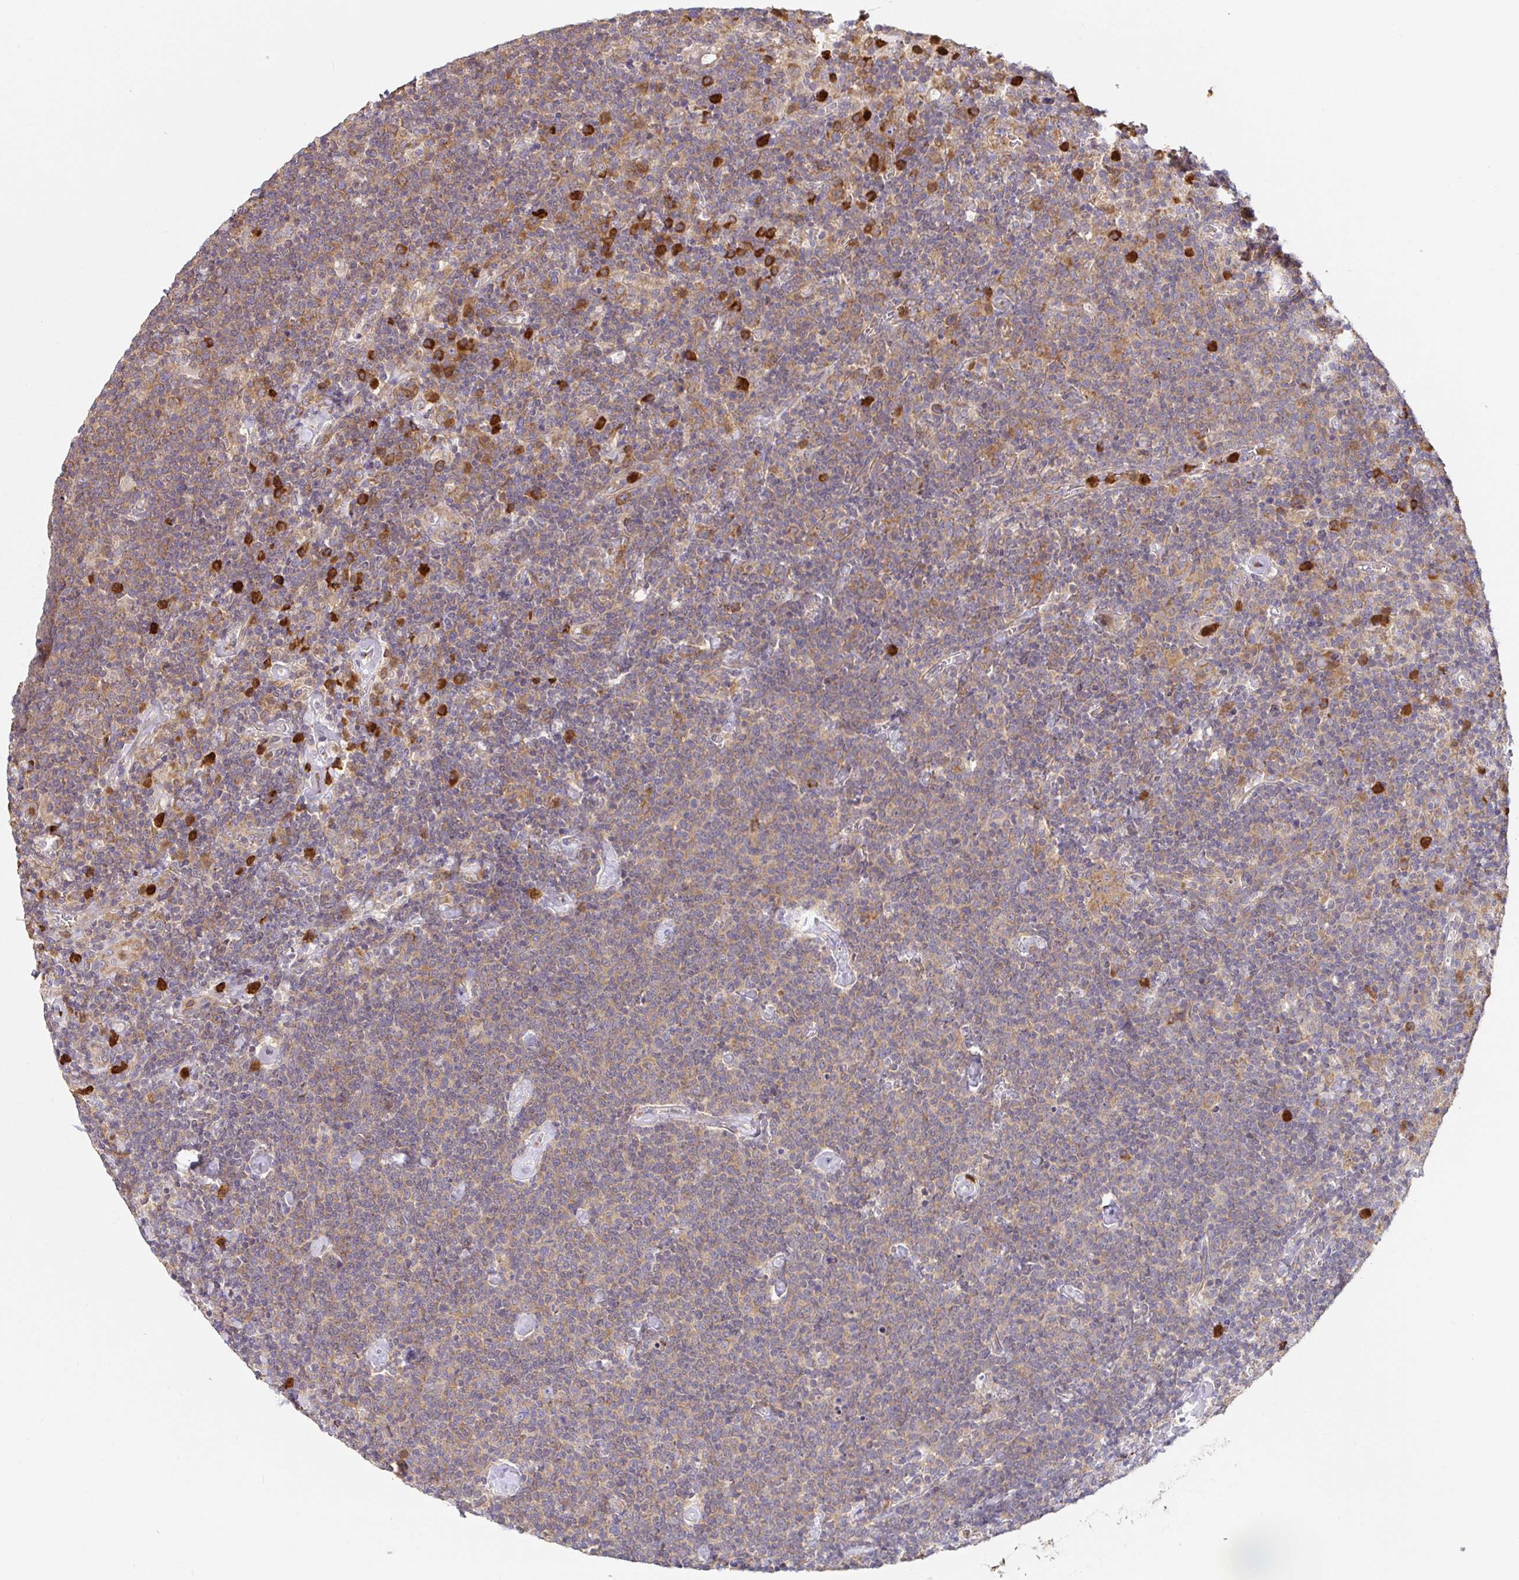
{"staining": {"intensity": "weak", "quantity": ">75%", "location": "cytoplasmic/membranous"}, "tissue": "lymphoma", "cell_type": "Tumor cells", "image_type": "cancer", "snomed": [{"axis": "morphology", "description": "Malignant lymphoma, non-Hodgkin's type, High grade"}, {"axis": "topography", "description": "Lymph node"}], "caption": "The immunohistochemical stain labels weak cytoplasmic/membranous expression in tumor cells of lymphoma tissue.", "gene": "PDPK1", "patient": {"sex": "male", "age": 61}}